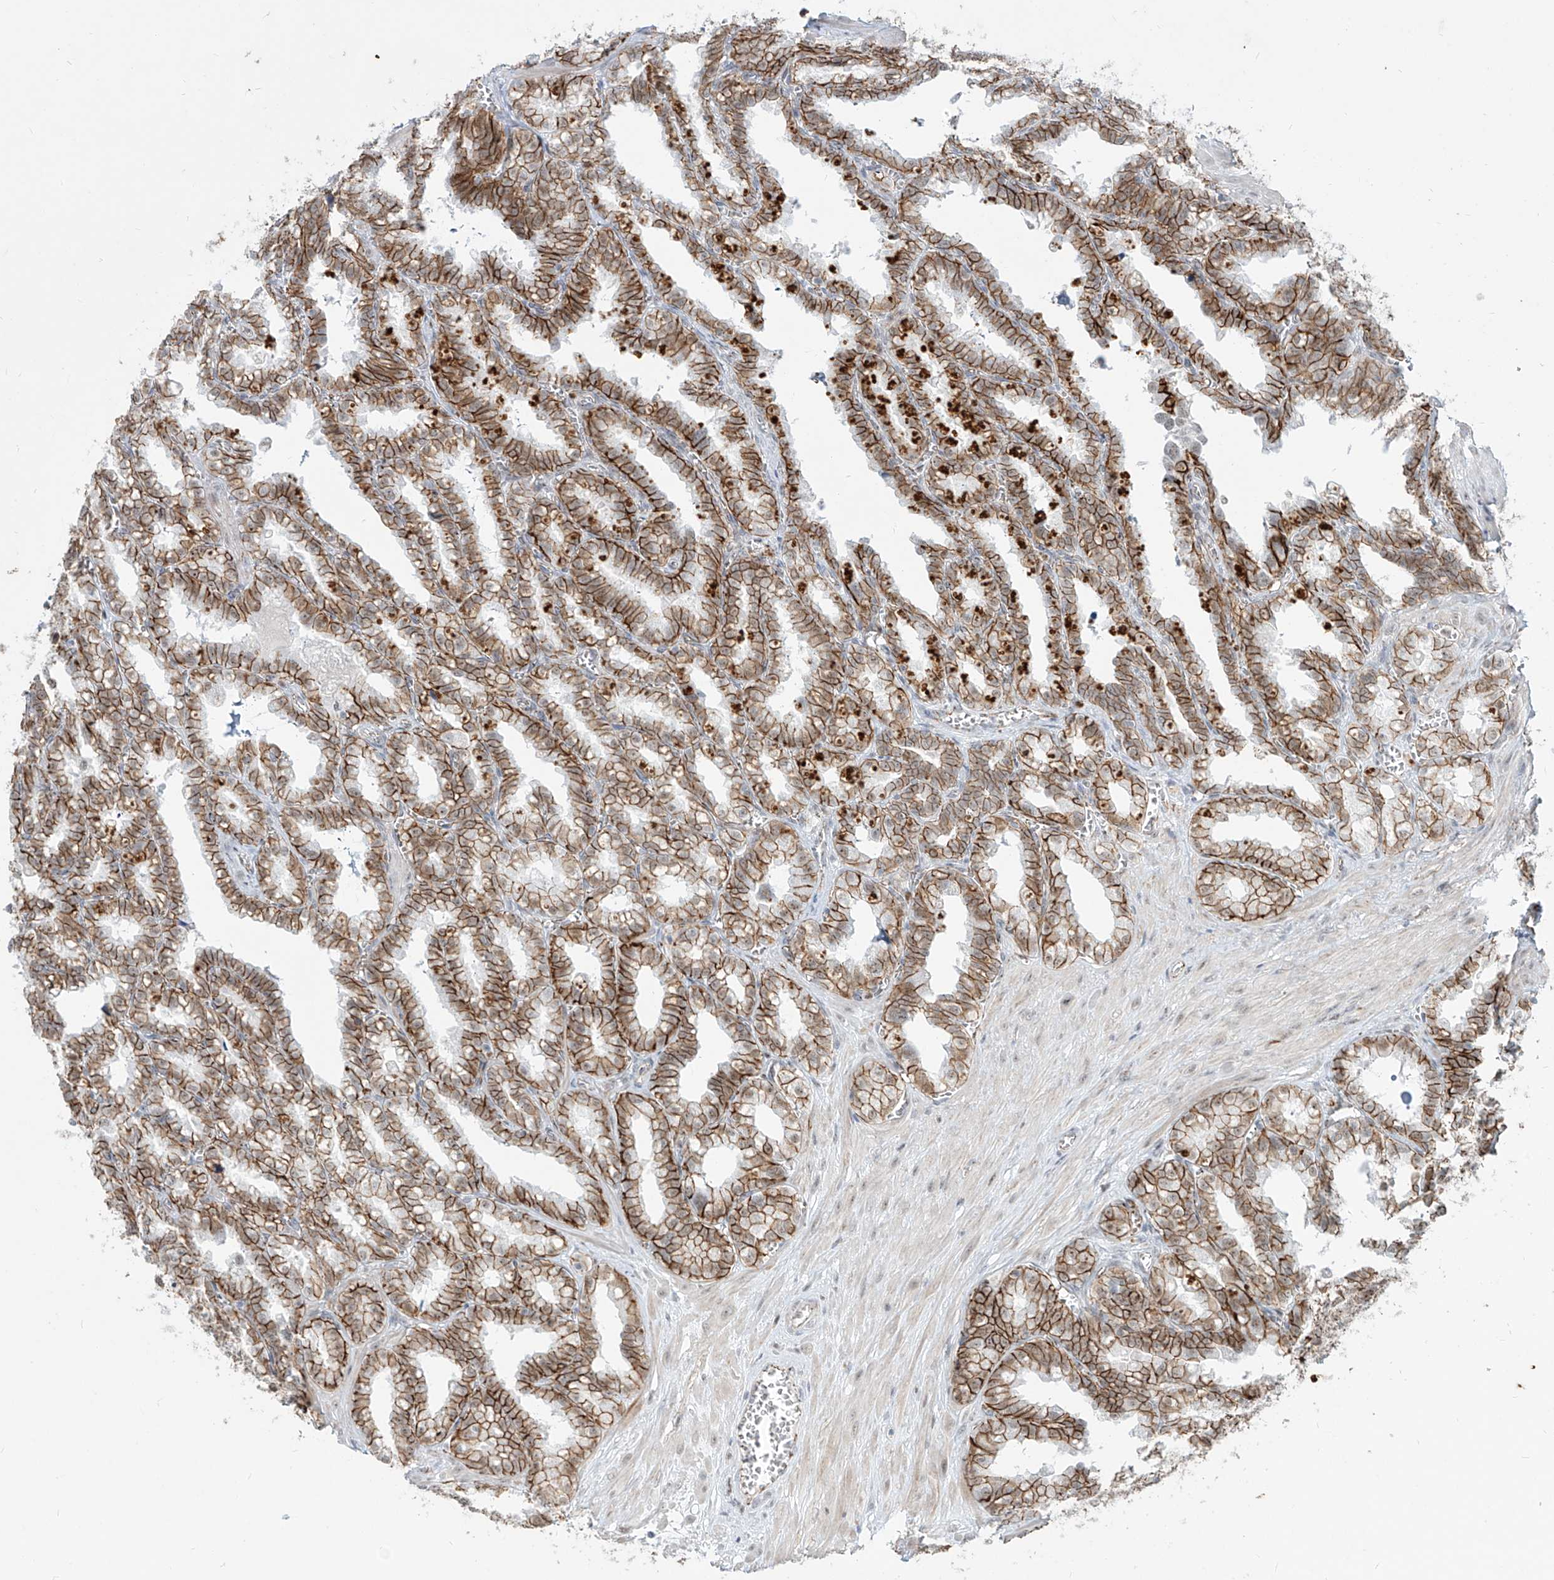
{"staining": {"intensity": "strong", "quantity": ">75%", "location": "cytoplasmic/membranous,nuclear"}, "tissue": "seminal vesicle", "cell_type": "Glandular cells", "image_type": "normal", "snomed": [{"axis": "morphology", "description": "Normal tissue, NOS"}, {"axis": "topography", "description": "Prostate"}, {"axis": "topography", "description": "Seminal veicle"}], "caption": "IHC staining of benign seminal vesicle, which demonstrates high levels of strong cytoplasmic/membranous,nuclear positivity in about >75% of glandular cells indicating strong cytoplasmic/membranous,nuclear protein staining. The staining was performed using DAB (3,3'-diaminobenzidine) (brown) for protein detection and nuclei were counterstained in hematoxylin (blue).", "gene": "ZNF710", "patient": {"sex": "male", "age": 51}}